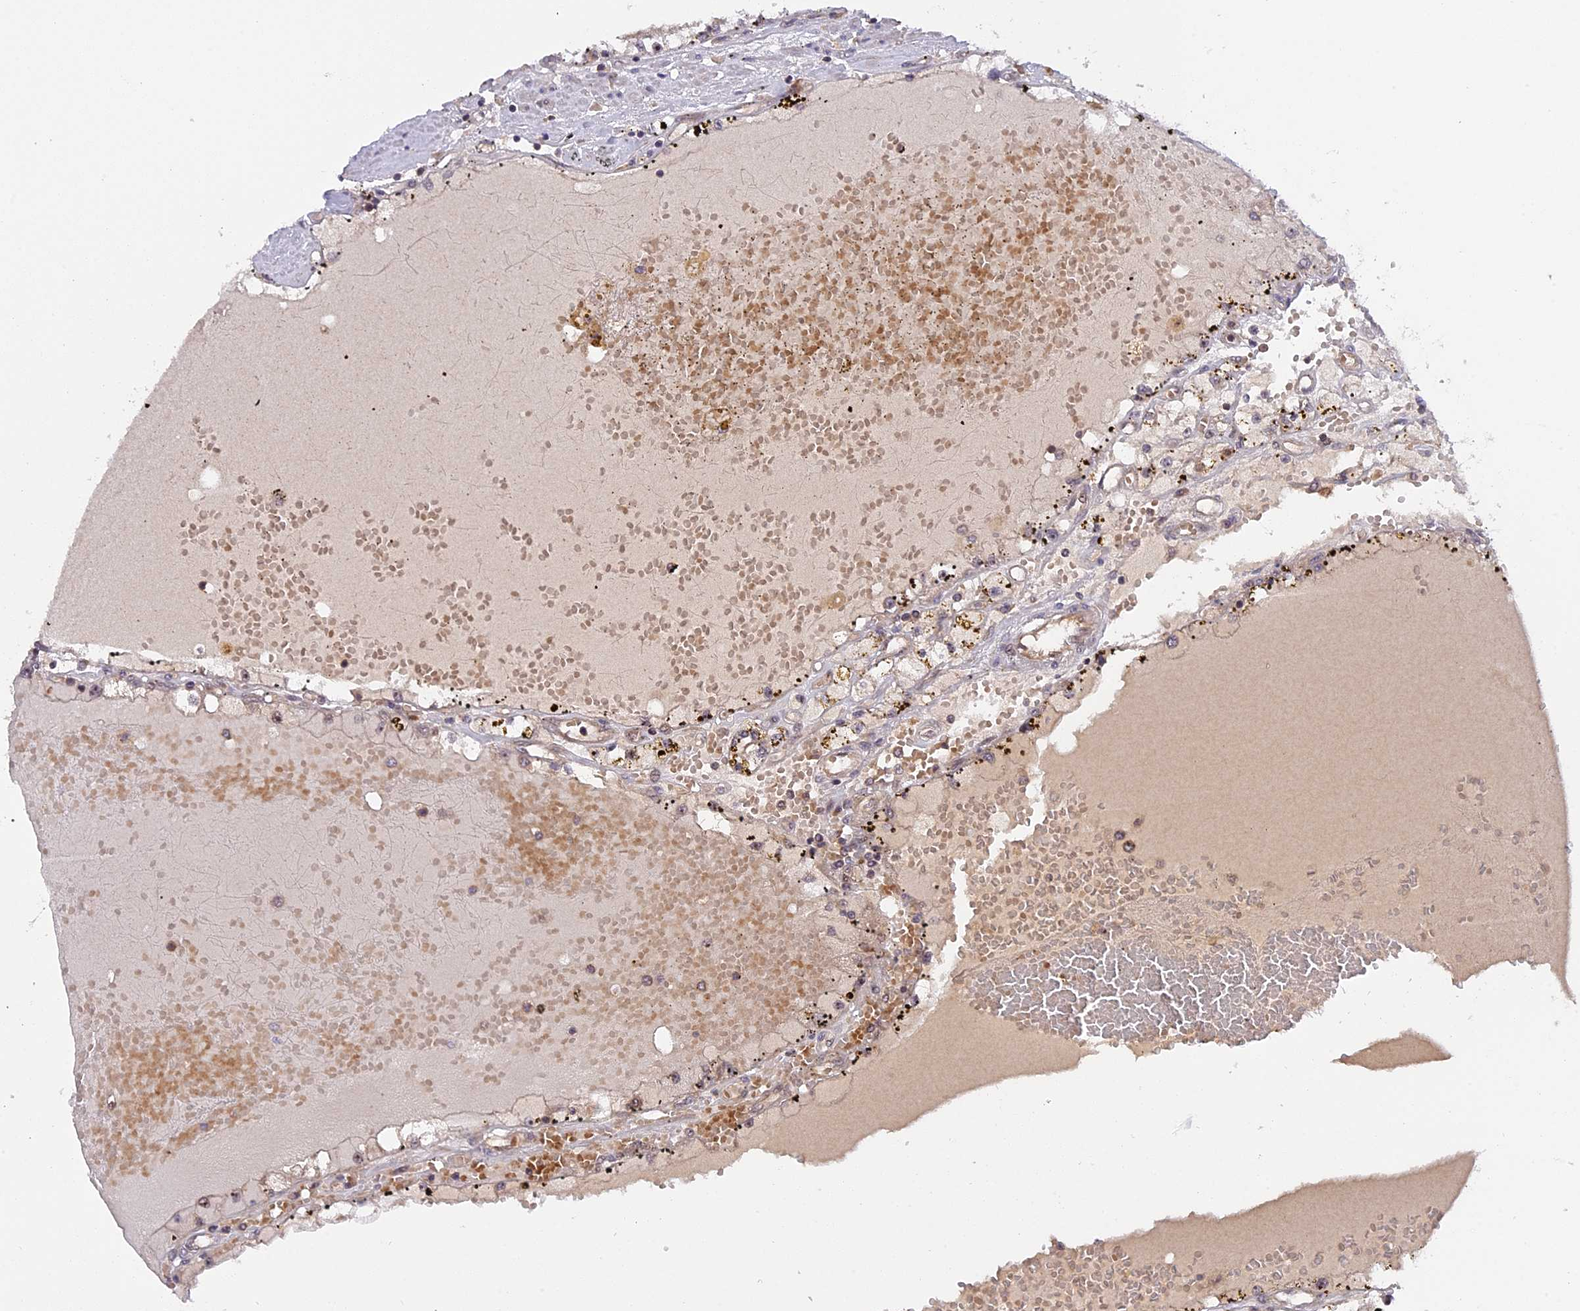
{"staining": {"intensity": "negative", "quantity": "none", "location": "none"}, "tissue": "renal cancer", "cell_type": "Tumor cells", "image_type": "cancer", "snomed": [{"axis": "morphology", "description": "Adenocarcinoma, NOS"}, {"axis": "topography", "description": "Kidney"}], "caption": "Protein analysis of renal adenocarcinoma shows no significant staining in tumor cells.", "gene": "ZNF428", "patient": {"sex": "male", "age": 56}}